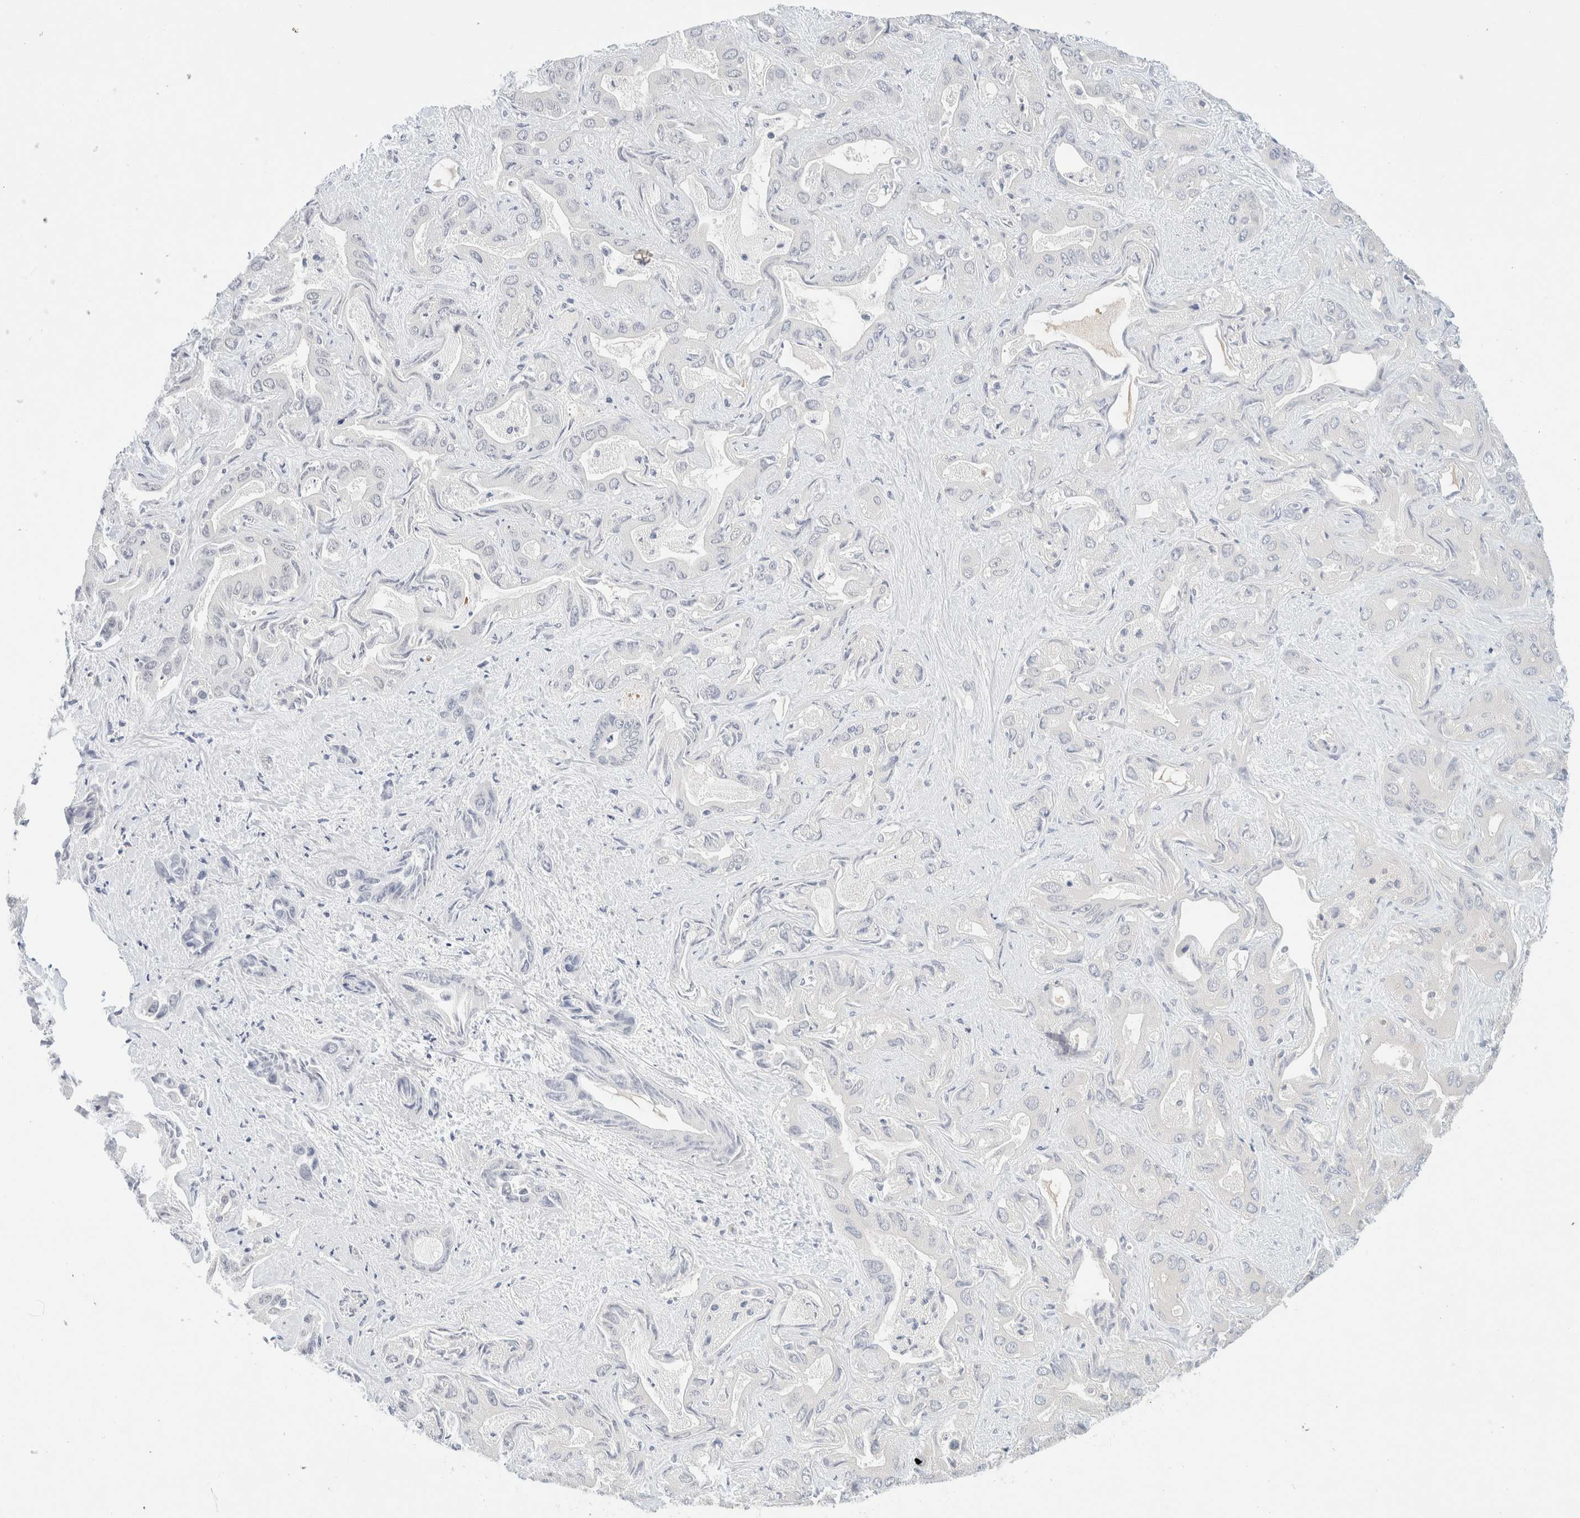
{"staining": {"intensity": "negative", "quantity": "none", "location": "none"}, "tissue": "liver cancer", "cell_type": "Tumor cells", "image_type": "cancer", "snomed": [{"axis": "morphology", "description": "Cholangiocarcinoma"}, {"axis": "topography", "description": "Liver"}], "caption": "Tumor cells show no significant protein positivity in liver cancer (cholangiocarcinoma).", "gene": "MRM3", "patient": {"sex": "female", "age": 52}}